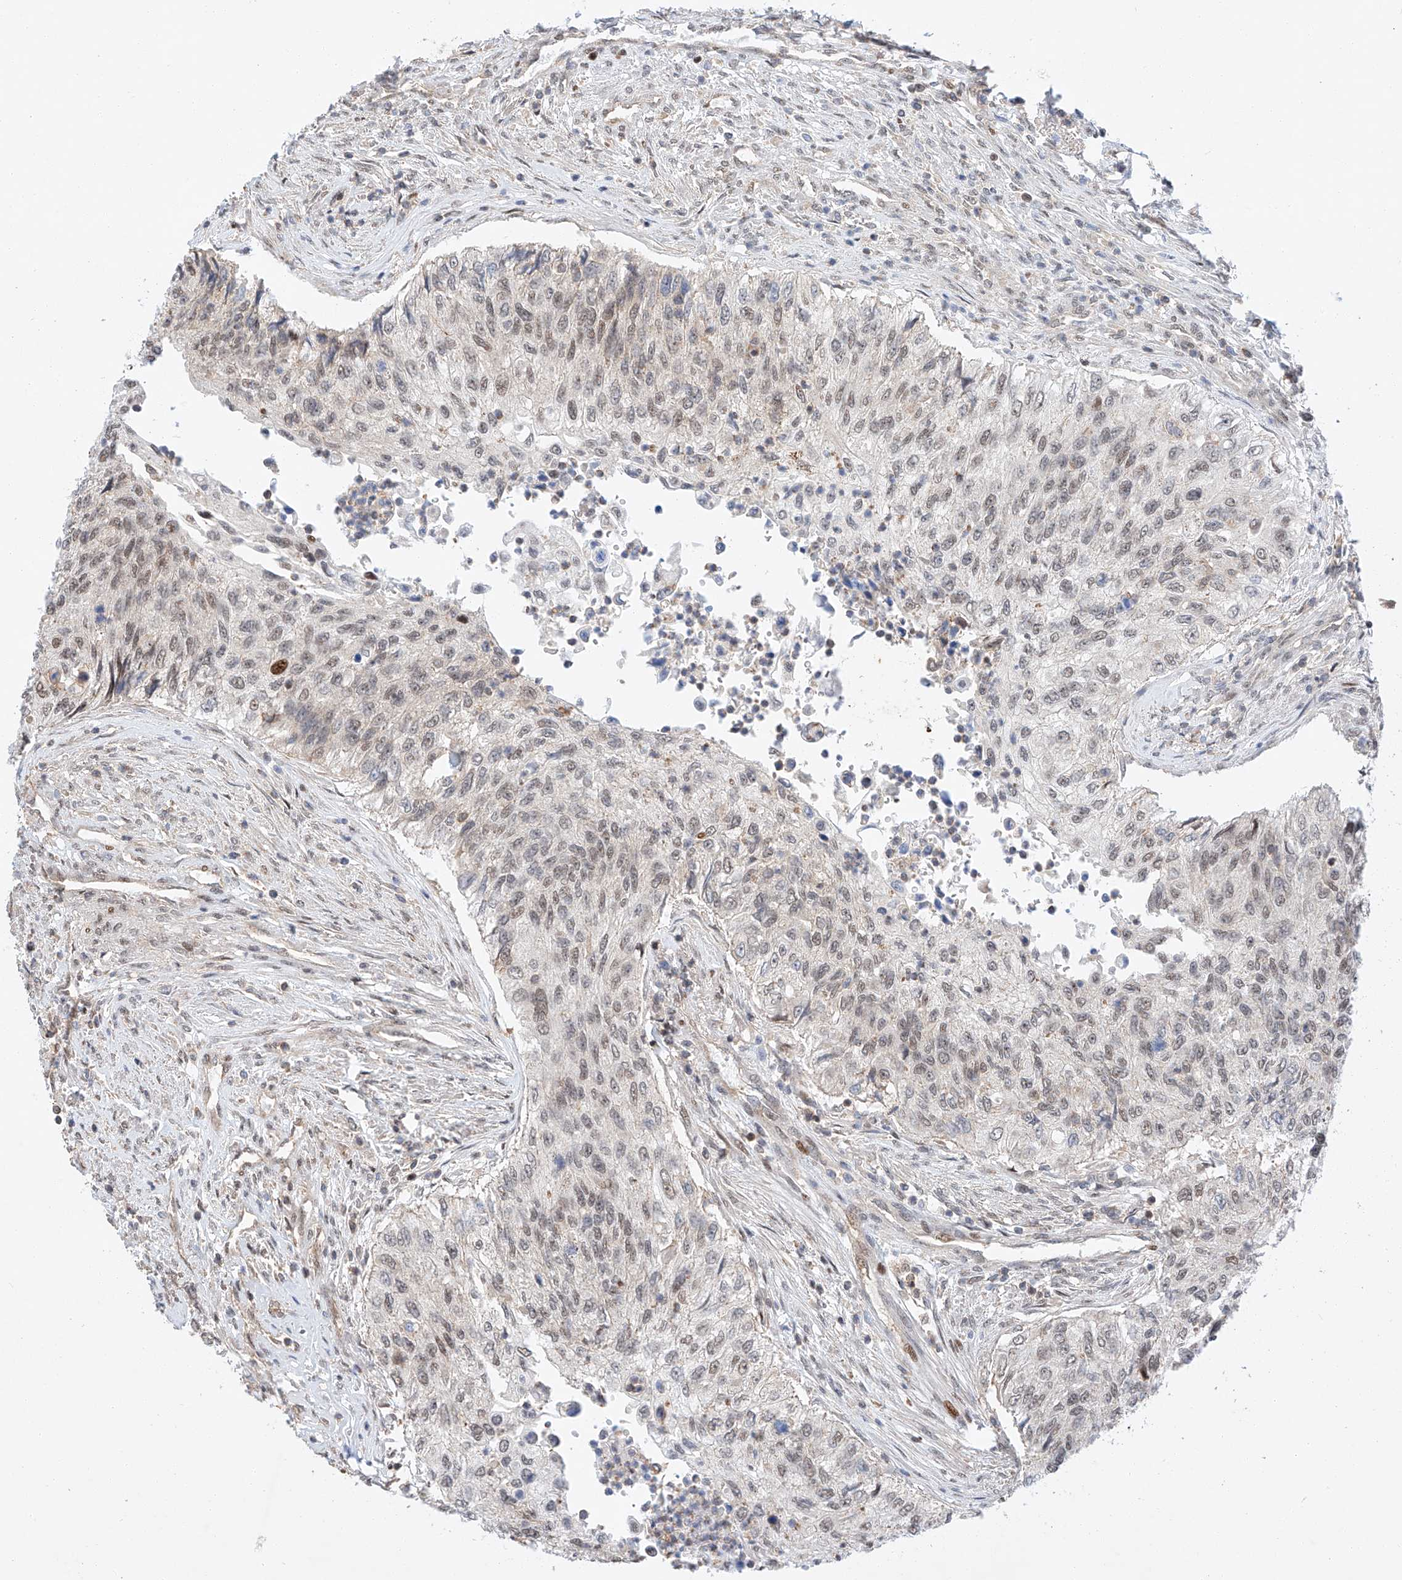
{"staining": {"intensity": "weak", "quantity": "25%-75%", "location": "nuclear"}, "tissue": "urothelial cancer", "cell_type": "Tumor cells", "image_type": "cancer", "snomed": [{"axis": "morphology", "description": "Urothelial carcinoma, High grade"}, {"axis": "topography", "description": "Urinary bladder"}], "caption": "Tumor cells display low levels of weak nuclear positivity in approximately 25%-75% of cells in high-grade urothelial carcinoma.", "gene": "HDAC9", "patient": {"sex": "female", "age": 60}}